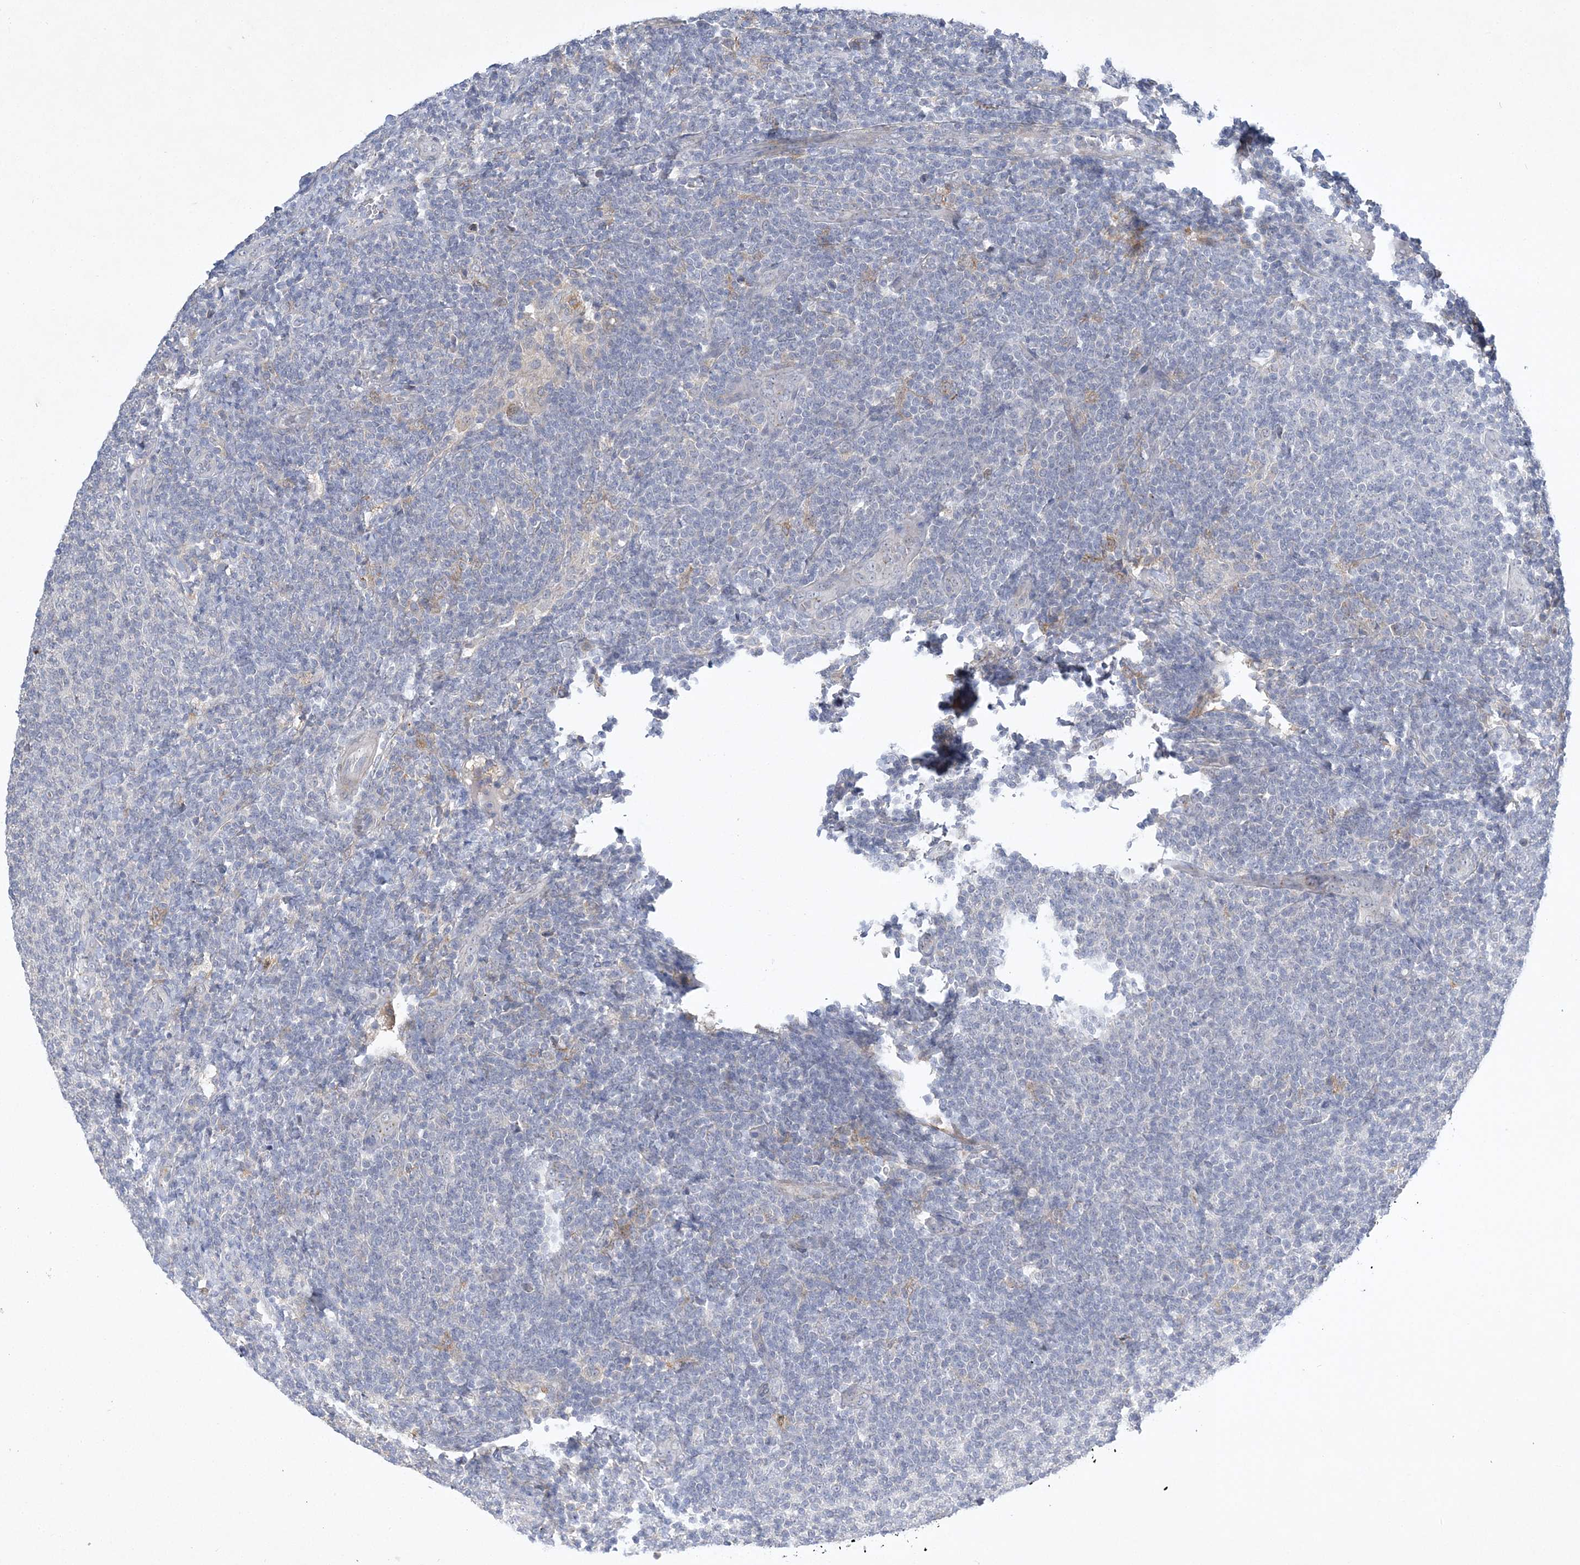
{"staining": {"intensity": "negative", "quantity": "none", "location": "none"}, "tissue": "lymphoma", "cell_type": "Tumor cells", "image_type": "cancer", "snomed": [{"axis": "morphology", "description": "Malignant lymphoma, non-Hodgkin's type, Low grade"}, {"axis": "topography", "description": "Lymph node"}], "caption": "A high-resolution micrograph shows IHC staining of low-grade malignant lymphoma, non-Hodgkin's type, which displays no significant expression in tumor cells.", "gene": "ANKRD35", "patient": {"sex": "male", "age": 66}}